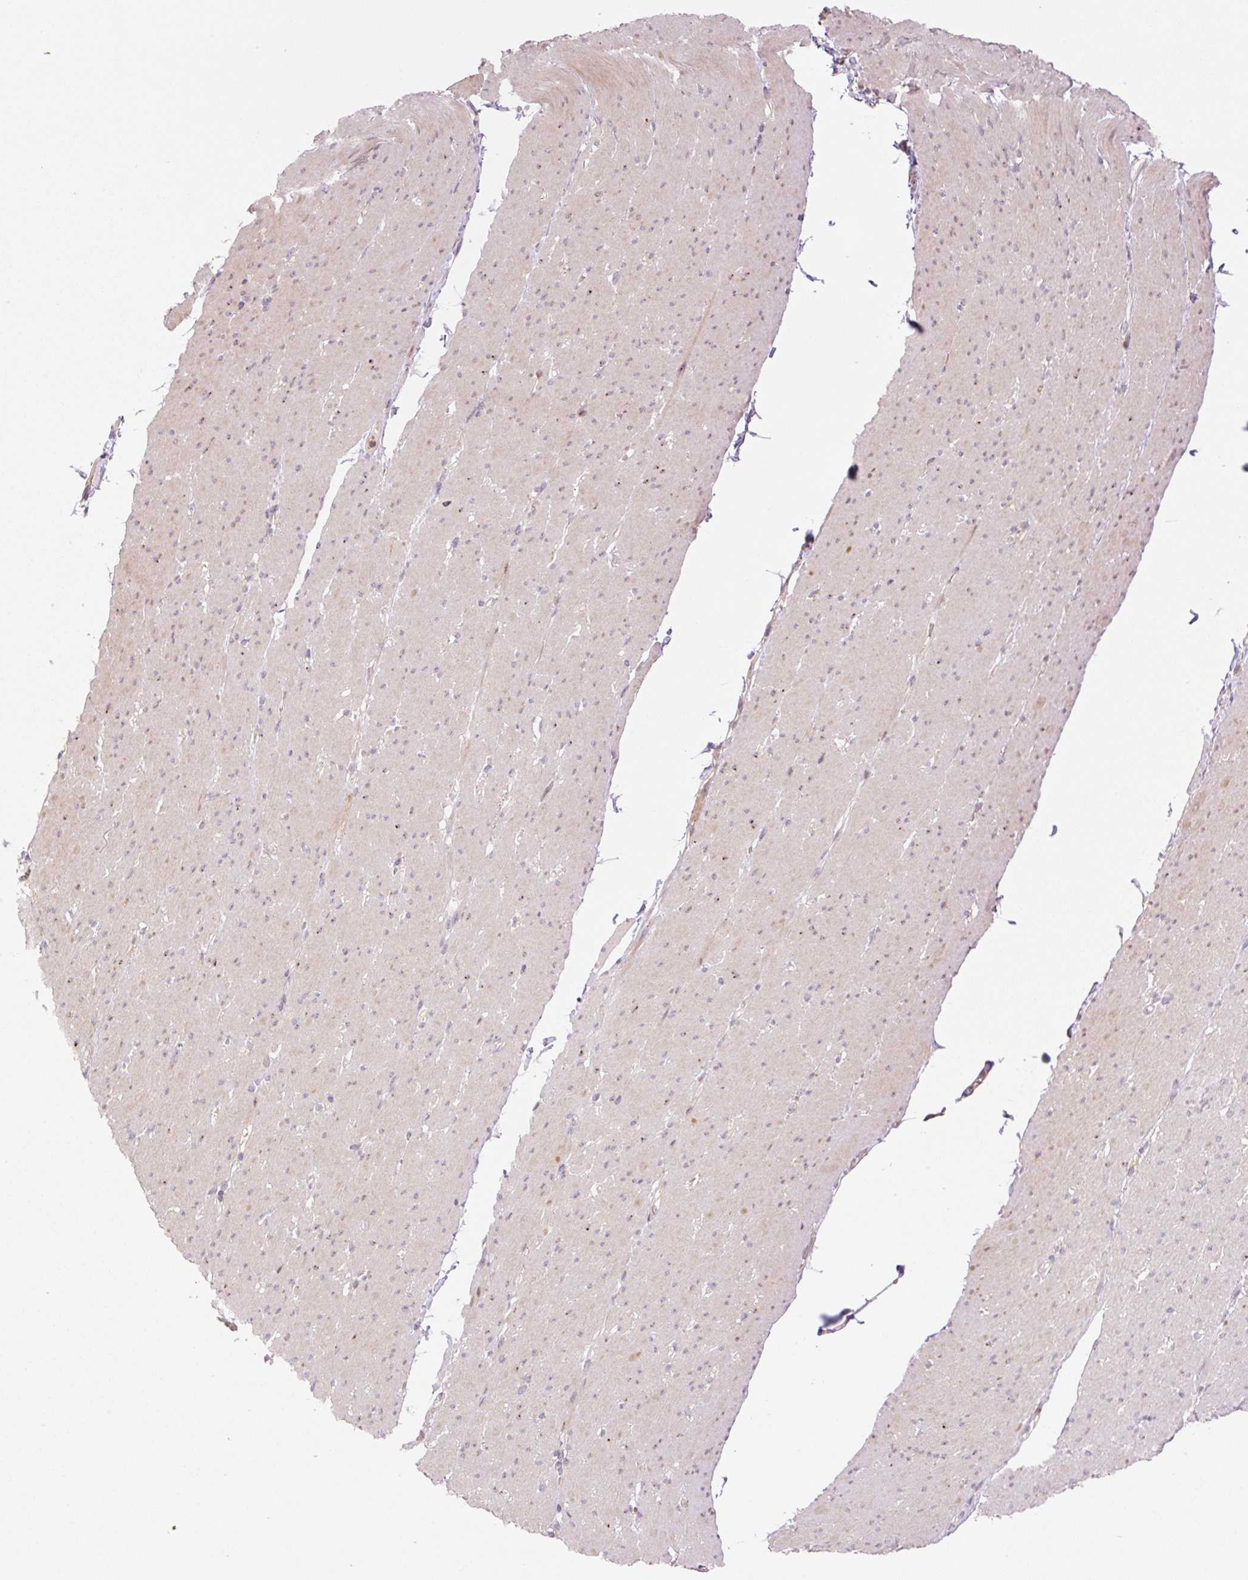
{"staining": {"intensity": "weak", "quantity": "<25%", "location": "nuclear"}, "tissue": "smooth muscle", "cell_type": "Smooth muscle cells", "image_type": "normal", "snomed": [{"axis": "morphology", "description": "Normal tissue, NOS"}, {"axis": "topography", "description": "Smooth muscle"}, {"axis": "topography", "description": "Rectum"}], "caption": "The immunohistochemistry (IHC) photomicrograph has no significant positivity in smooth muscle cells of smooth muscle.", "gene": "ZNF394", "patient": {"sex": "male", "age": 53}}